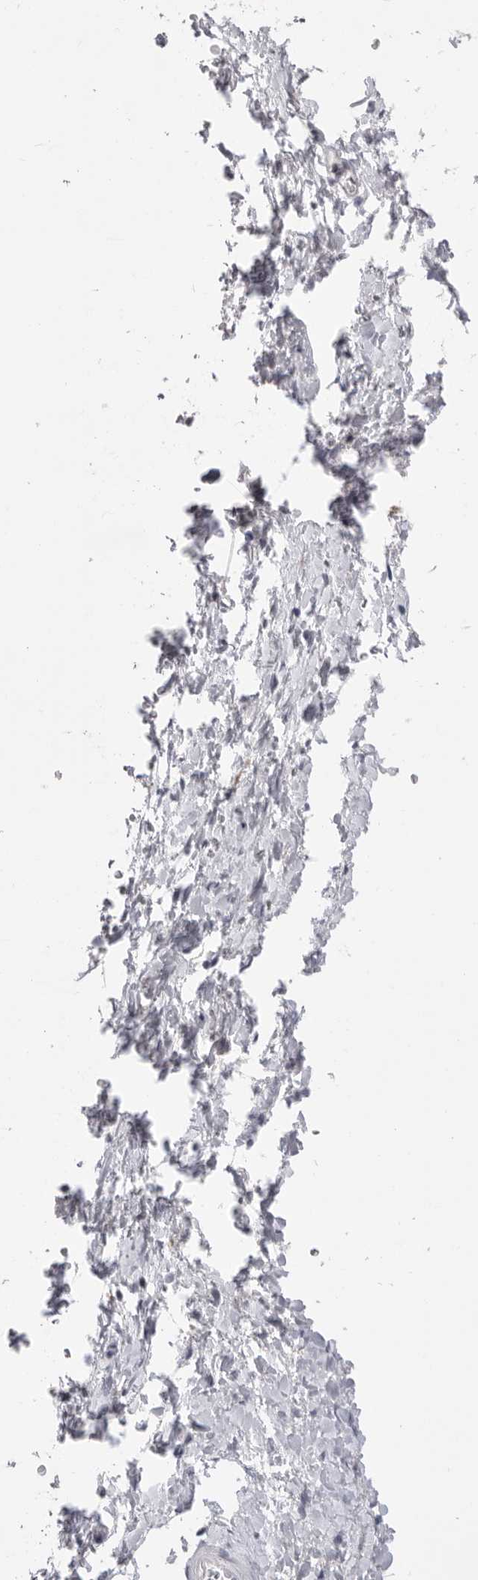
{"staining": {"intensity": "weak", "quantity": "<25%", "location": "nuclear"}, "tissue": "adrenal gland", "cell_type": "Glandular cells", "image_type": "normal", "snomed": [{"axis": "morphology", "description": "Normal tissue, NOS"}, {"axis": "topography", "description": "Adrenal gland"}], "caption": "There is no significant staining in glandular cells of adrenal gland. Nuclei are stained in blue.", "gene": "ZBTB7B", "patient": {"sex": "female", "age": 44}}